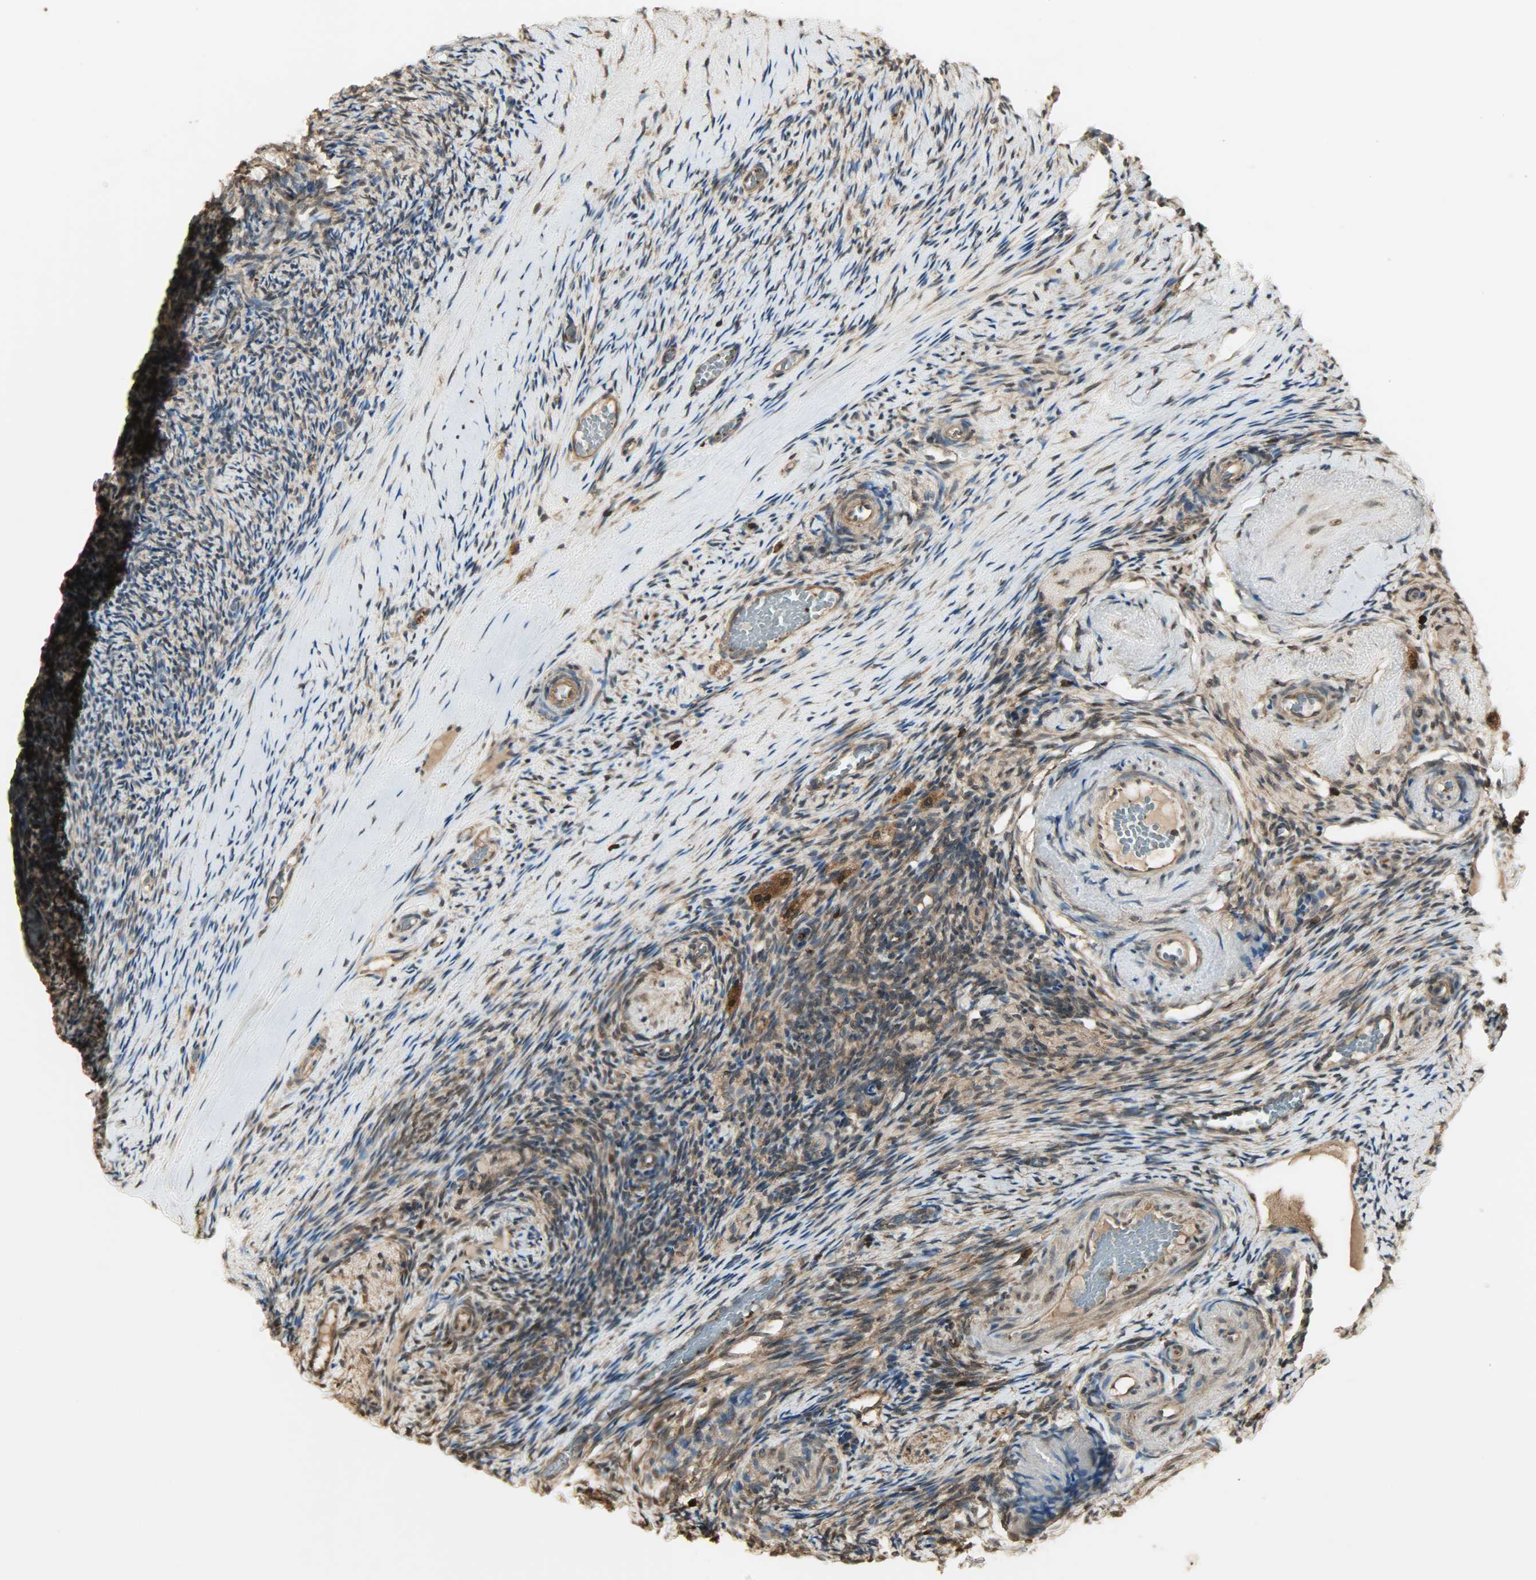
{"staining": {"intensity": "moderate", "quantity": ">75%", "location": "cytoplasmic/membranous,nuclear"}, "tissue": "ovary", "cell_type": "Ovarian stroma cells", "image_type": "normal", "snomed": [{"axis": "morphology", "description": "Normal tissue, NOS"}, {"axis": "topography", "description": "Ovary"}], "caption": "Ovary stained with DAB (3,3'-diaminobenzidine) immunohistochemistry demonstrates medium levels of moderate cytoplasmic/membranous,nuclear expression in approximately >75% of ovarian stroma cells. (DAB (3,3'-diaminobenzidine) IHC, brown staining for protein, blue staining for nuclei).", "gene": "YWHAZ", "patient": {"sex": "female", "age": 60}}